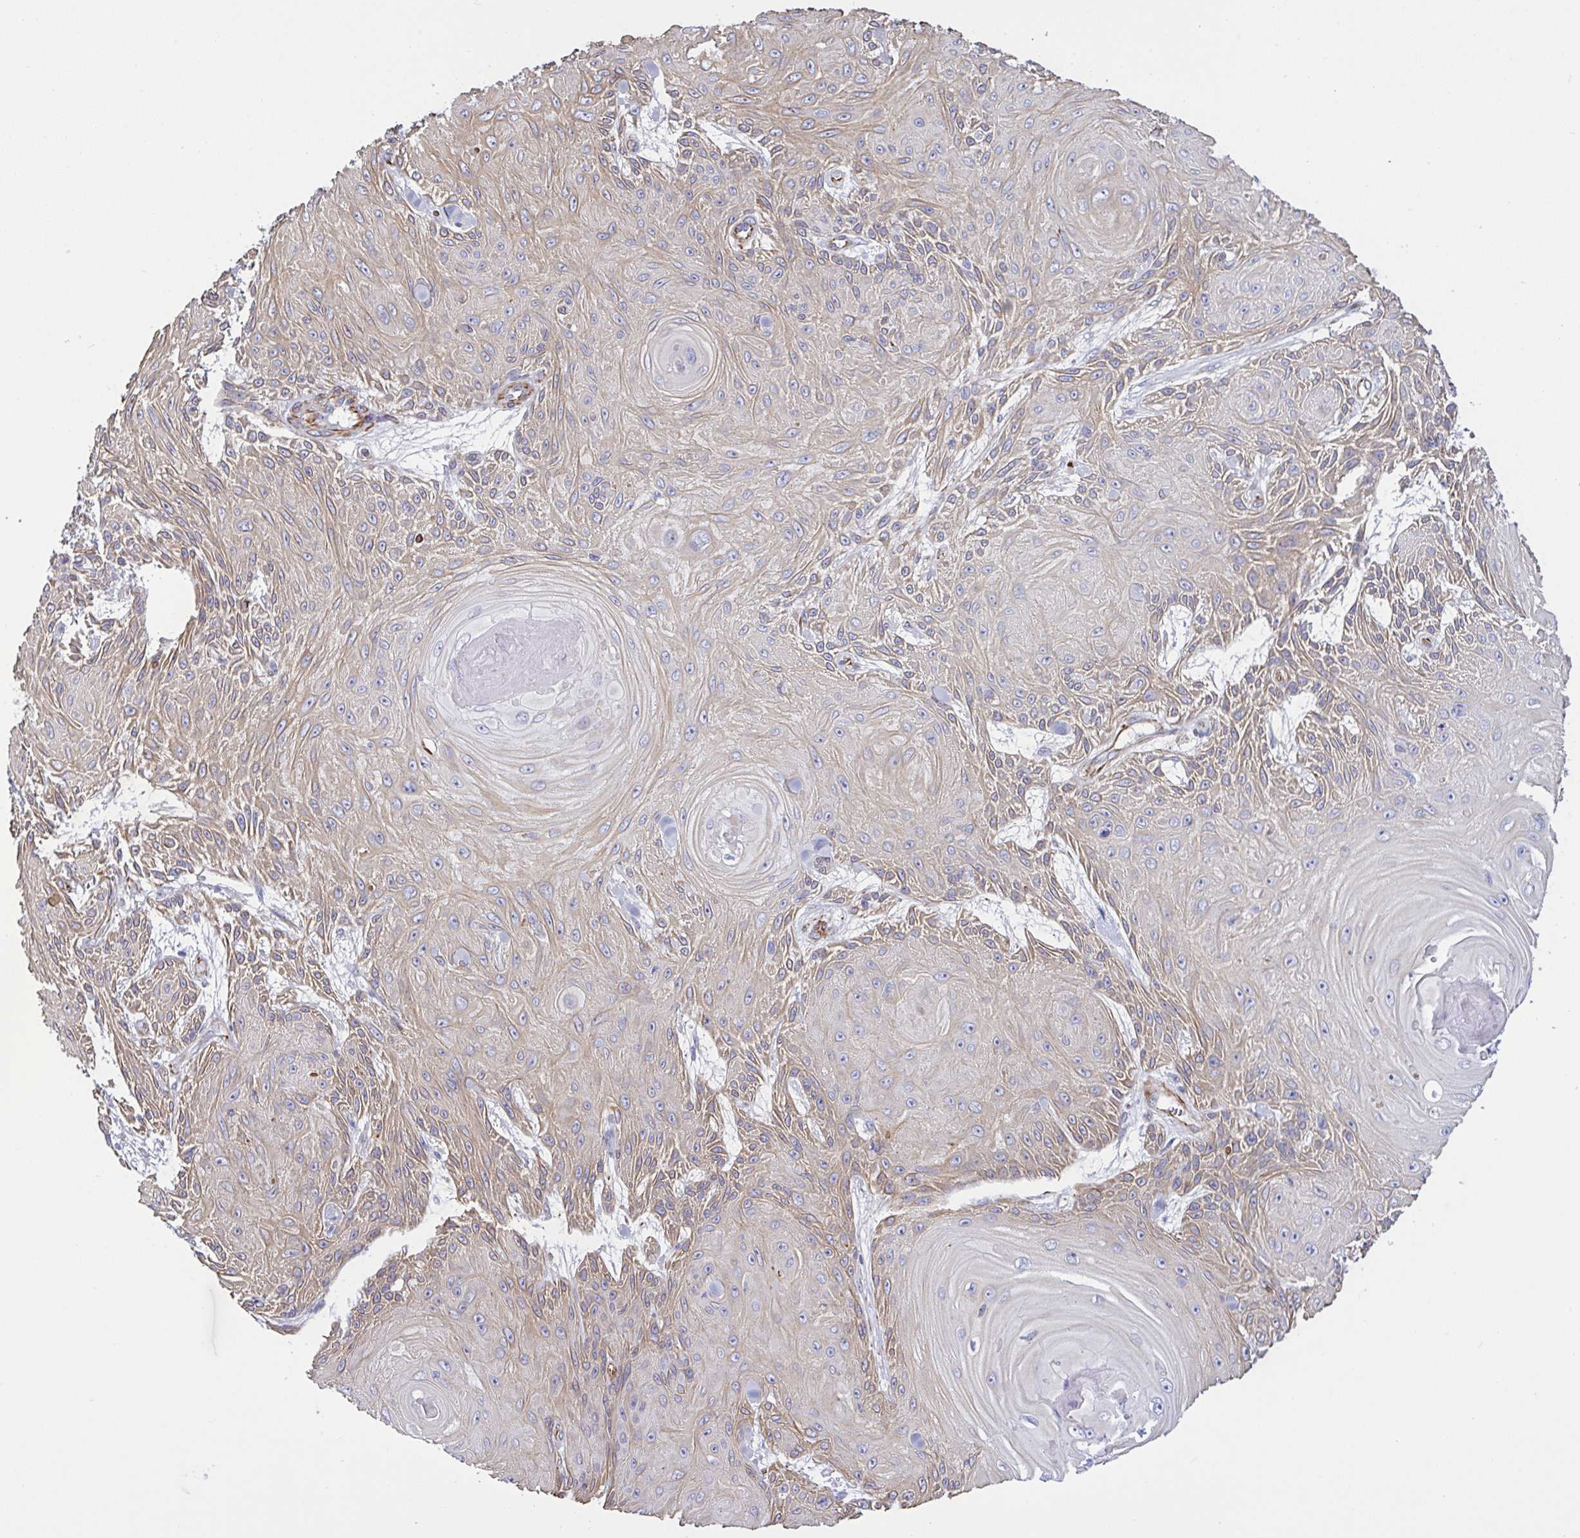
{"staining": {"intensity": "moderate", "quantity": "25%-75%", "location": "cytoplasmic/membranous"}, "tissue": "skin cancer", "cell_type": "Tumor cells", "image_type": "cancer", "snomed": [{"axis": "morphology", "description": "Squamous cell carcinoma, NOS"}, {"axis": "topography", "description": "Skin"}], "caption": "Squamous cell carcinoma (skin) tissue reveals moderate cytoplasmic/membranous expression in about 25%-75% of tumor cells", "gene": "SMAD5", "patient": {"sex": "male", "age": 88}}